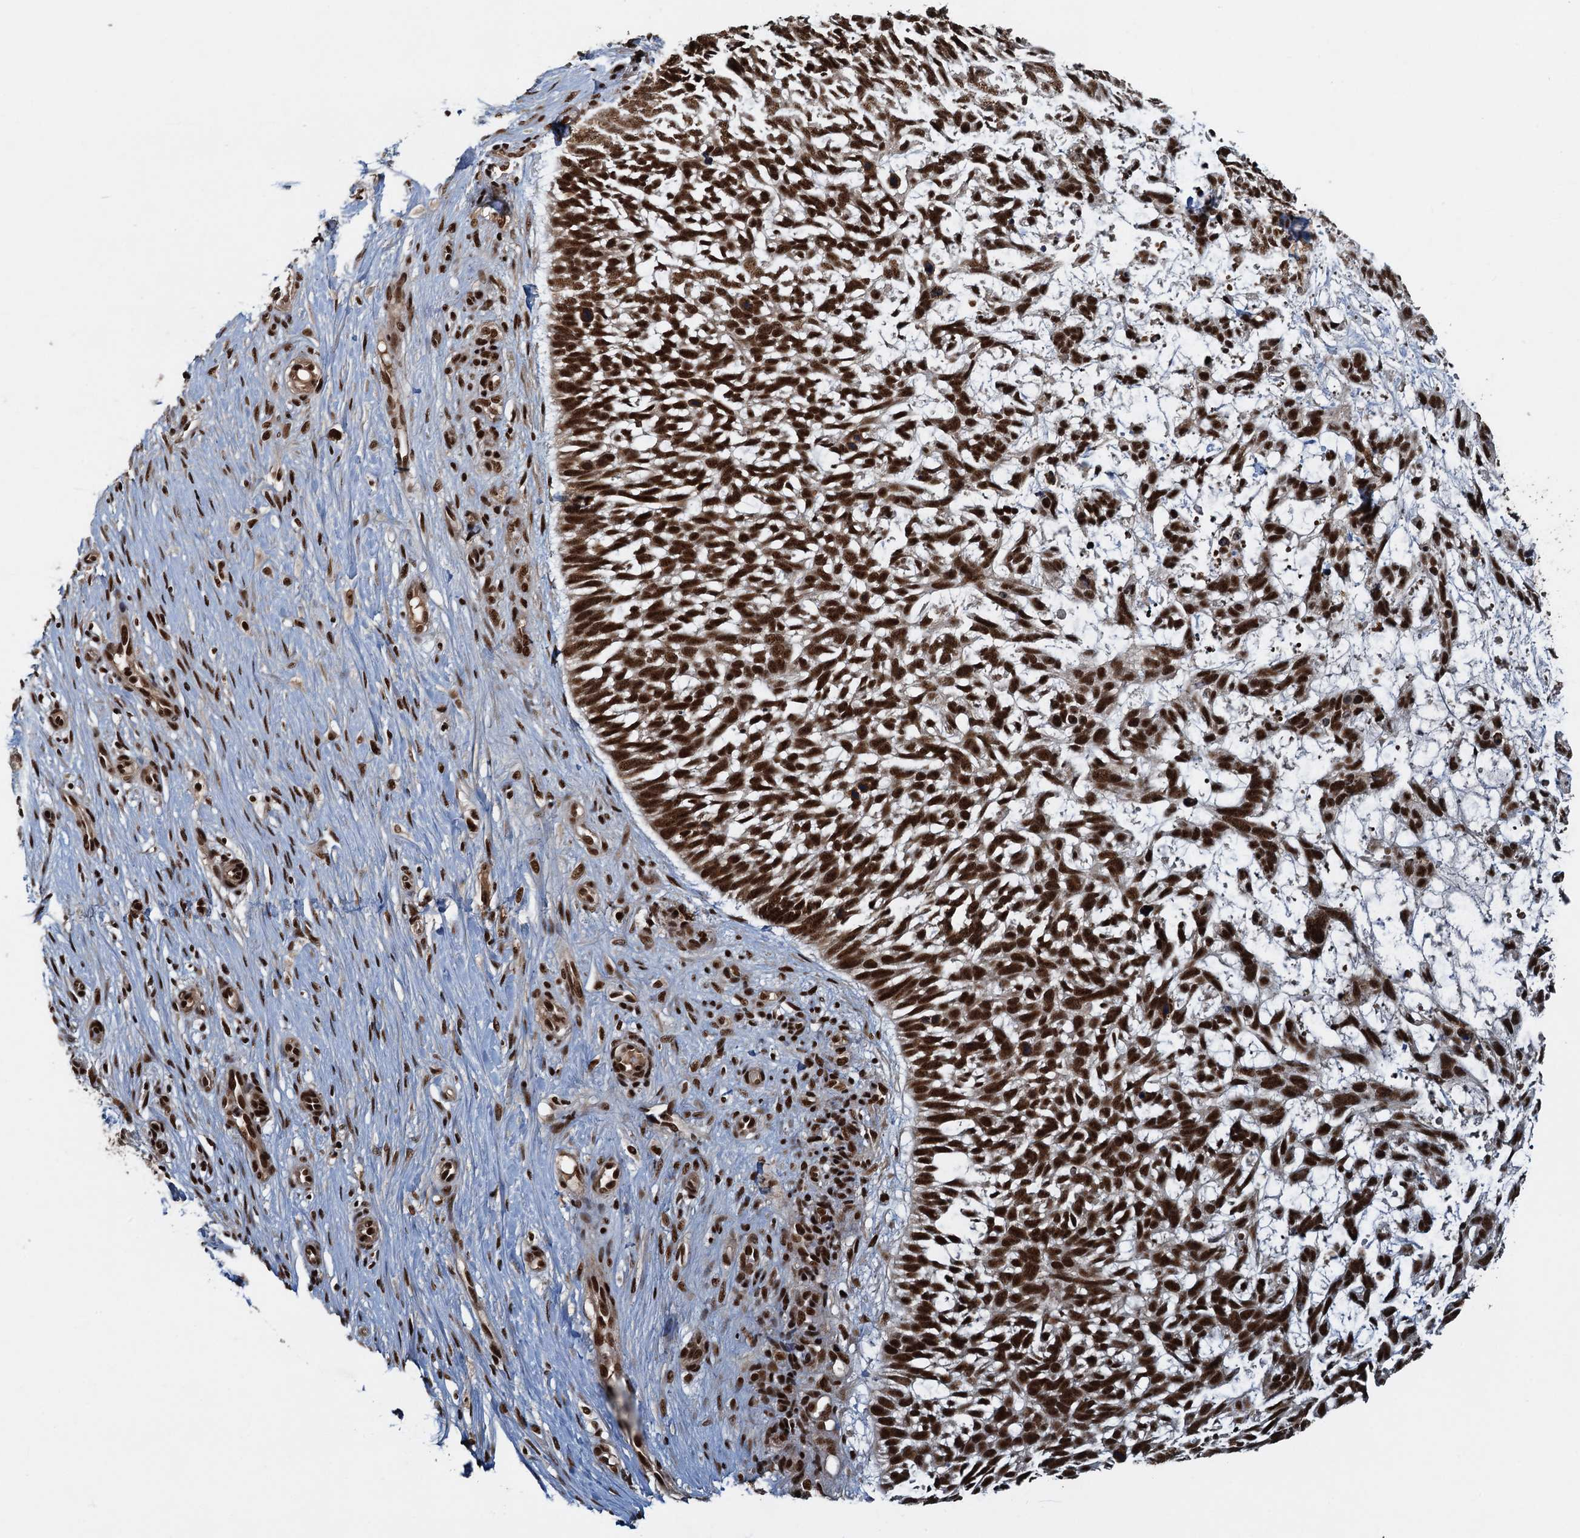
{"staining": {"intensity": "strong", "quantity": ">75%", "location": "nuclear"}, "tissue": "skin cancer", "cell_type": "Tumor cells", "image_type": "cancer", "snomed": [{"axis": "morphology", "description": "Basal cell carcinoma"}, {"axis": "topography", "description": "Skin"}], "caption": "This micrograph reveals skin cancer (basal cell carcinoma) stained with immunohistochemistry (IHC) to label a protein in brown. The nuclear of tumor cells show strong positivity for the protein. Nuclei are counter-stained blue.", "gene": "ZC3H18", "patient": {"sex": "male", "age": 88}}